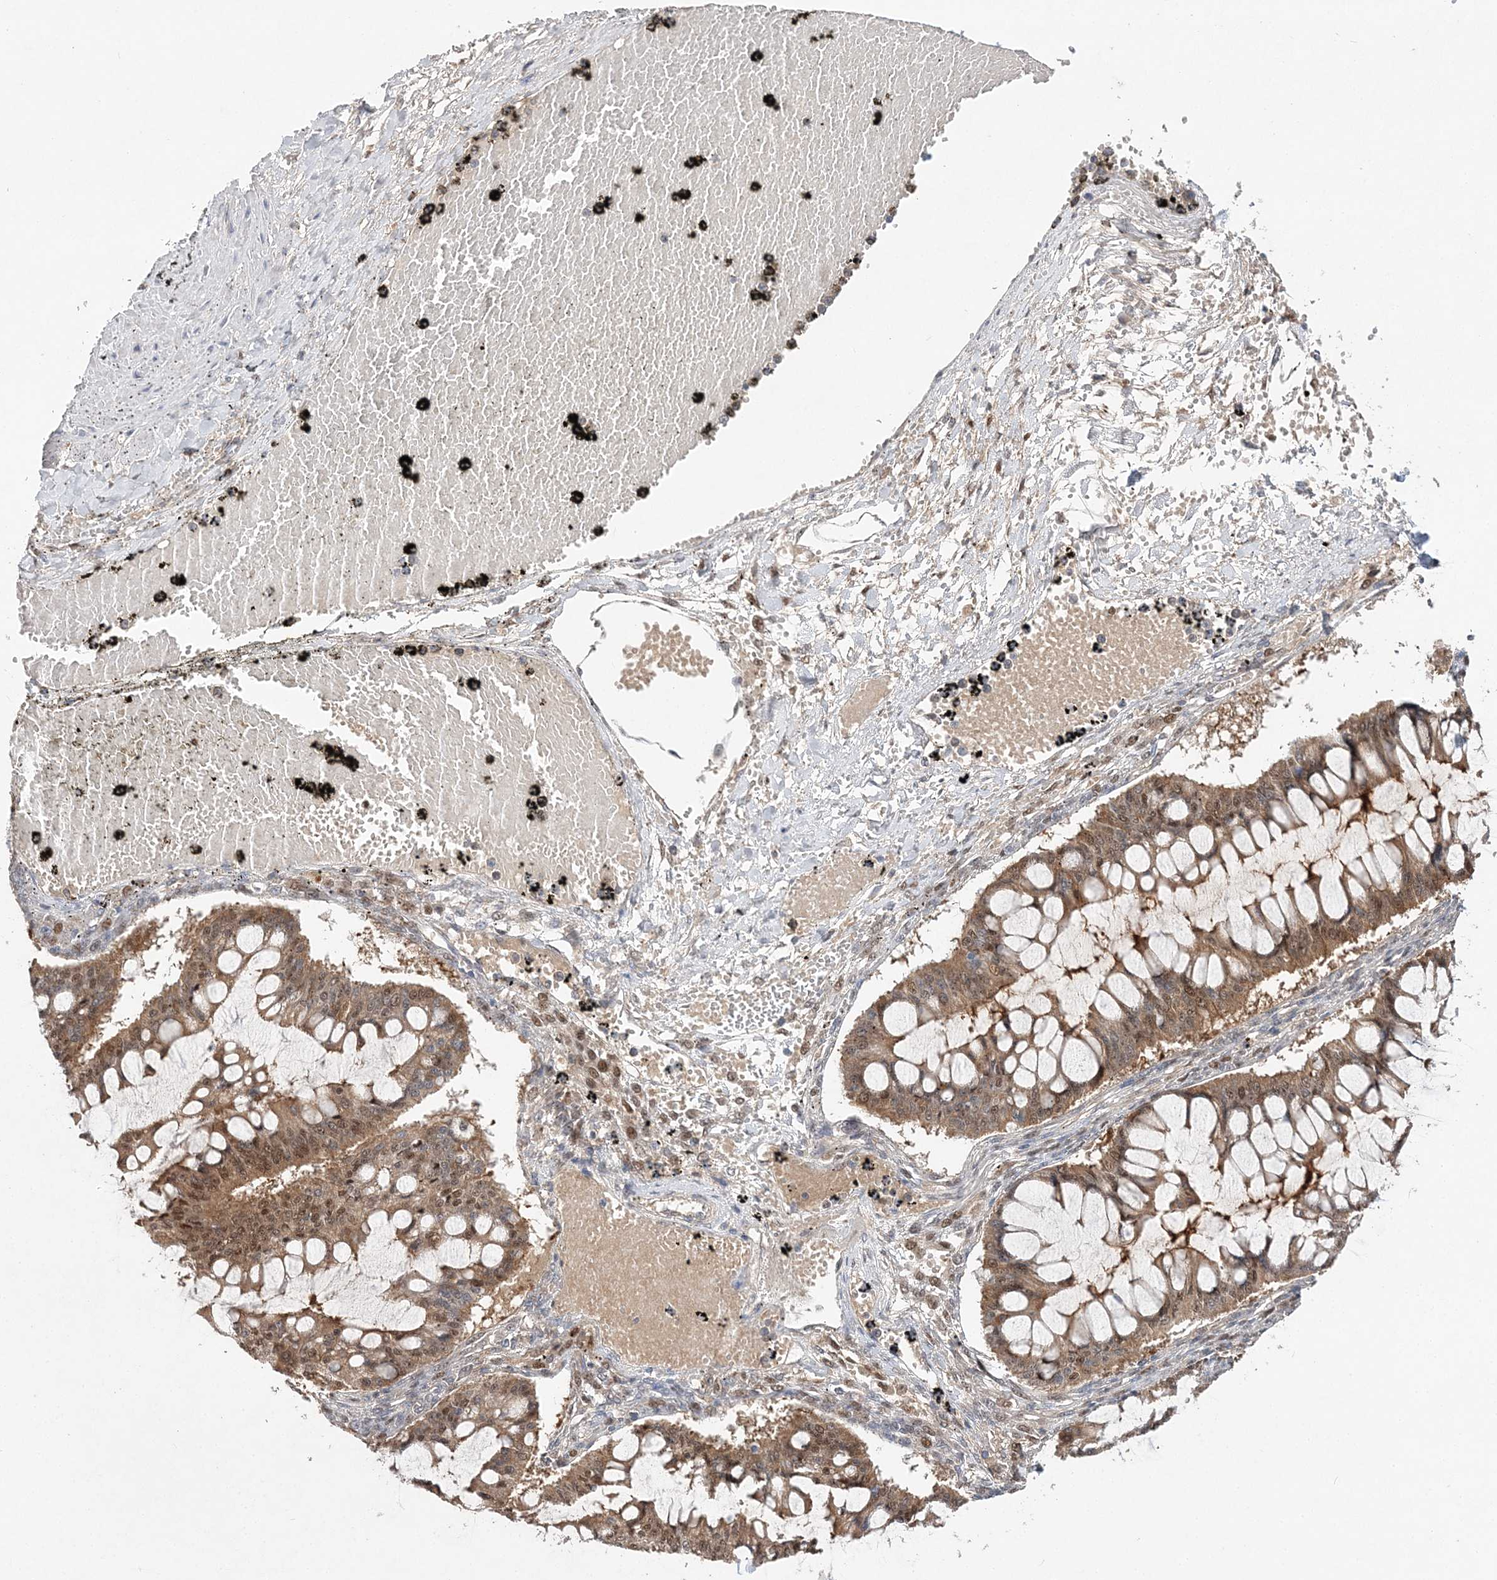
{"staining": {"intensity": "moderate", "quantity": ">75%", "location": "cytoplasmic/membranous,nuclear"}, "tissue": "ovarian cancer", "cell_type": "Tumor cells", "image_type": "cancer", "snomed": [{"axis": "morphology", "description": "Cystadenocarcinoma, mucinous, NOS"}, {"axis": "topography", "description": "Ovary"}], "caption": "Human mucinous cystadenocarcinoma (ovarian) stained with a brown dye displays moderate cytoplasmic/membranous and nuclear positive expression in about >75% of tumor cells.", "gene": "NIF3L1", "patient": {"sex": "female", "age": 73}}